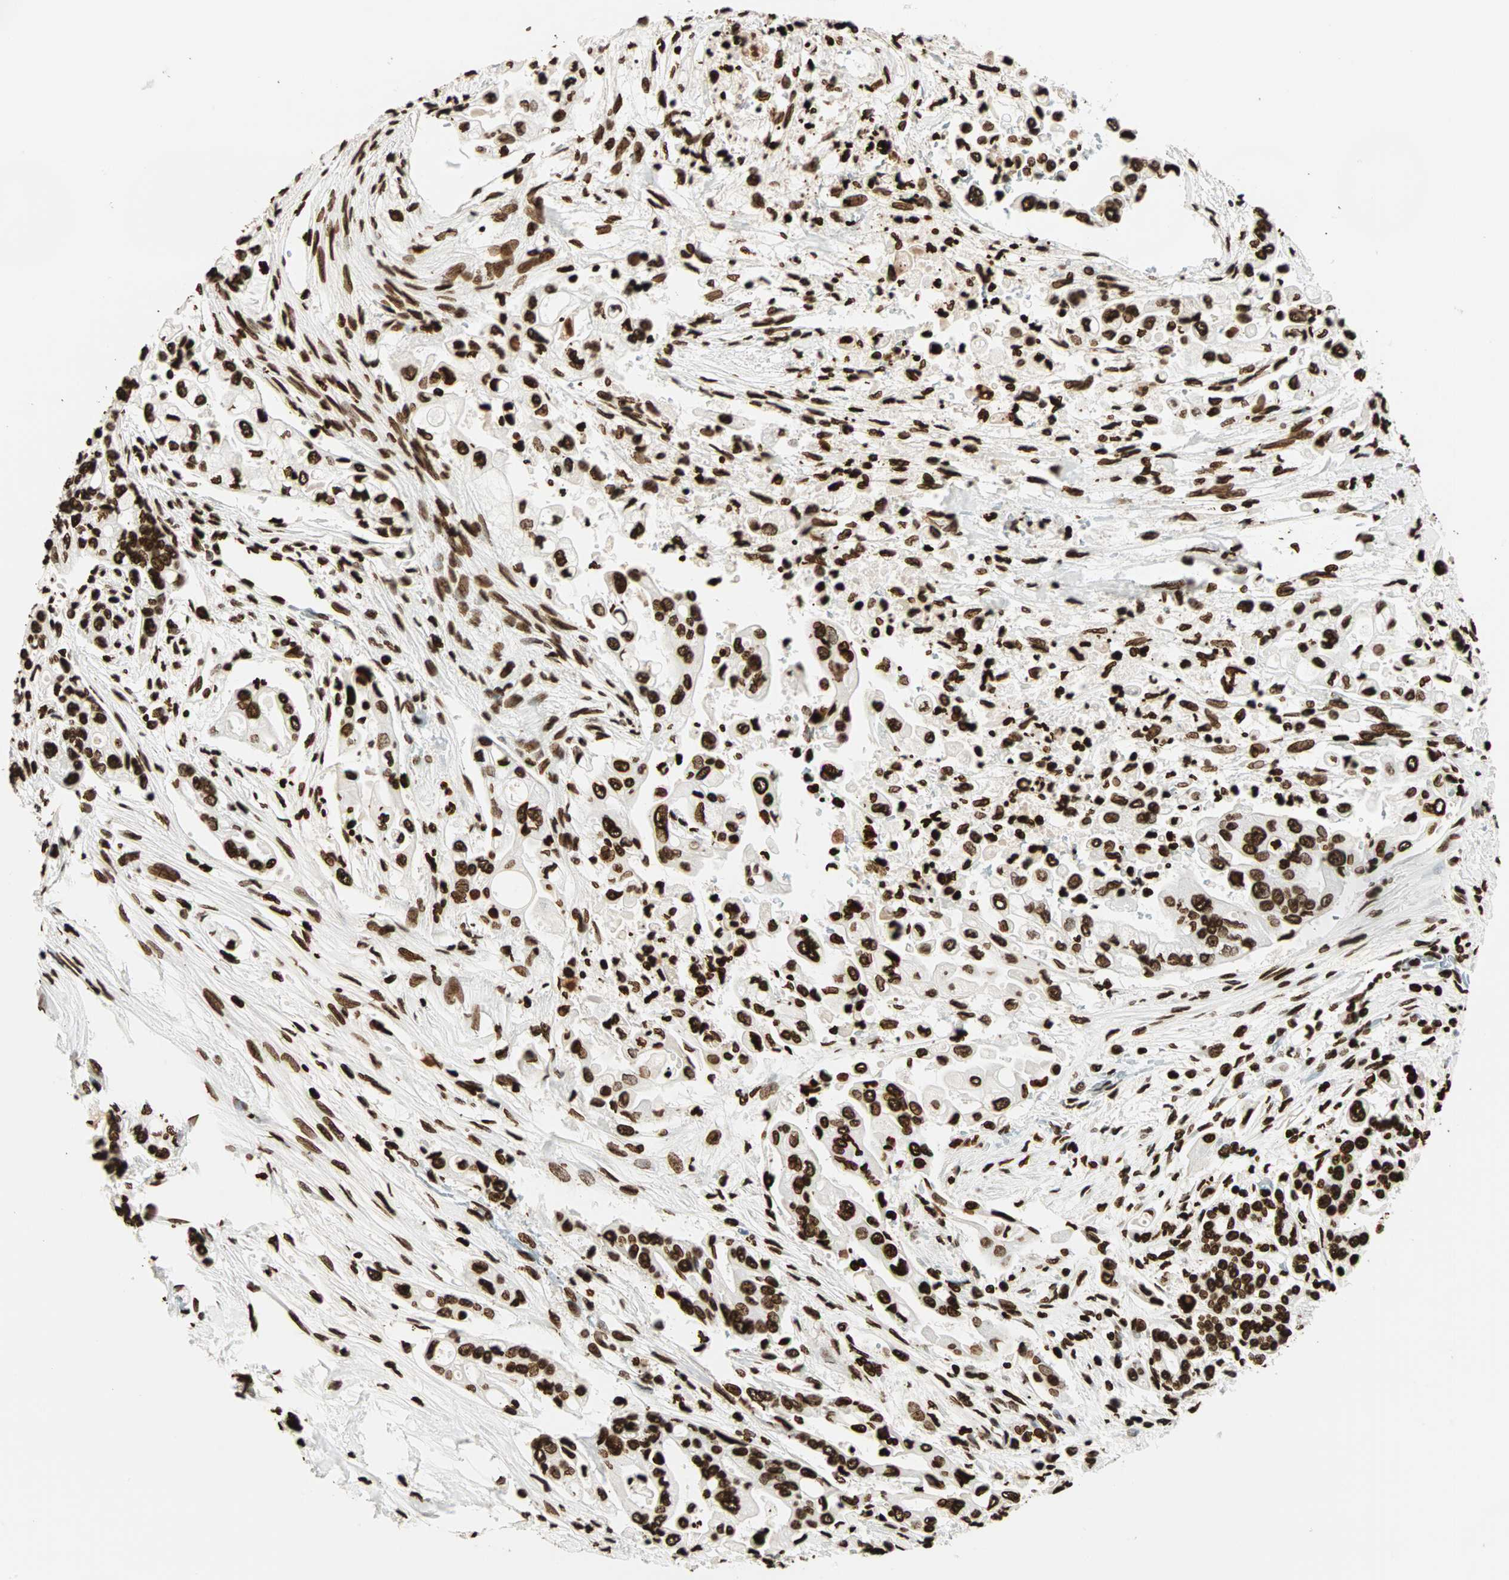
{"staining": {"intensity": "strong", "quantity": ">75%", "location": "nuclear"}, "tissue": "pancreatic cancer", "cell_type": "Tumor cells", "image_type": "cancer", "snomed": [{"axis": "morphology", "description": "Normal tissue, NOS"}, {"axis": "topography", "description": "Pancreas"}], "caption": "This is an image of immunohistochemistry staining of pancreatic cancer, which shows strong staining in the nuclear of tumor cells.", "gene": "GLI2", "patient": {"sex": "male", "age": 42}}